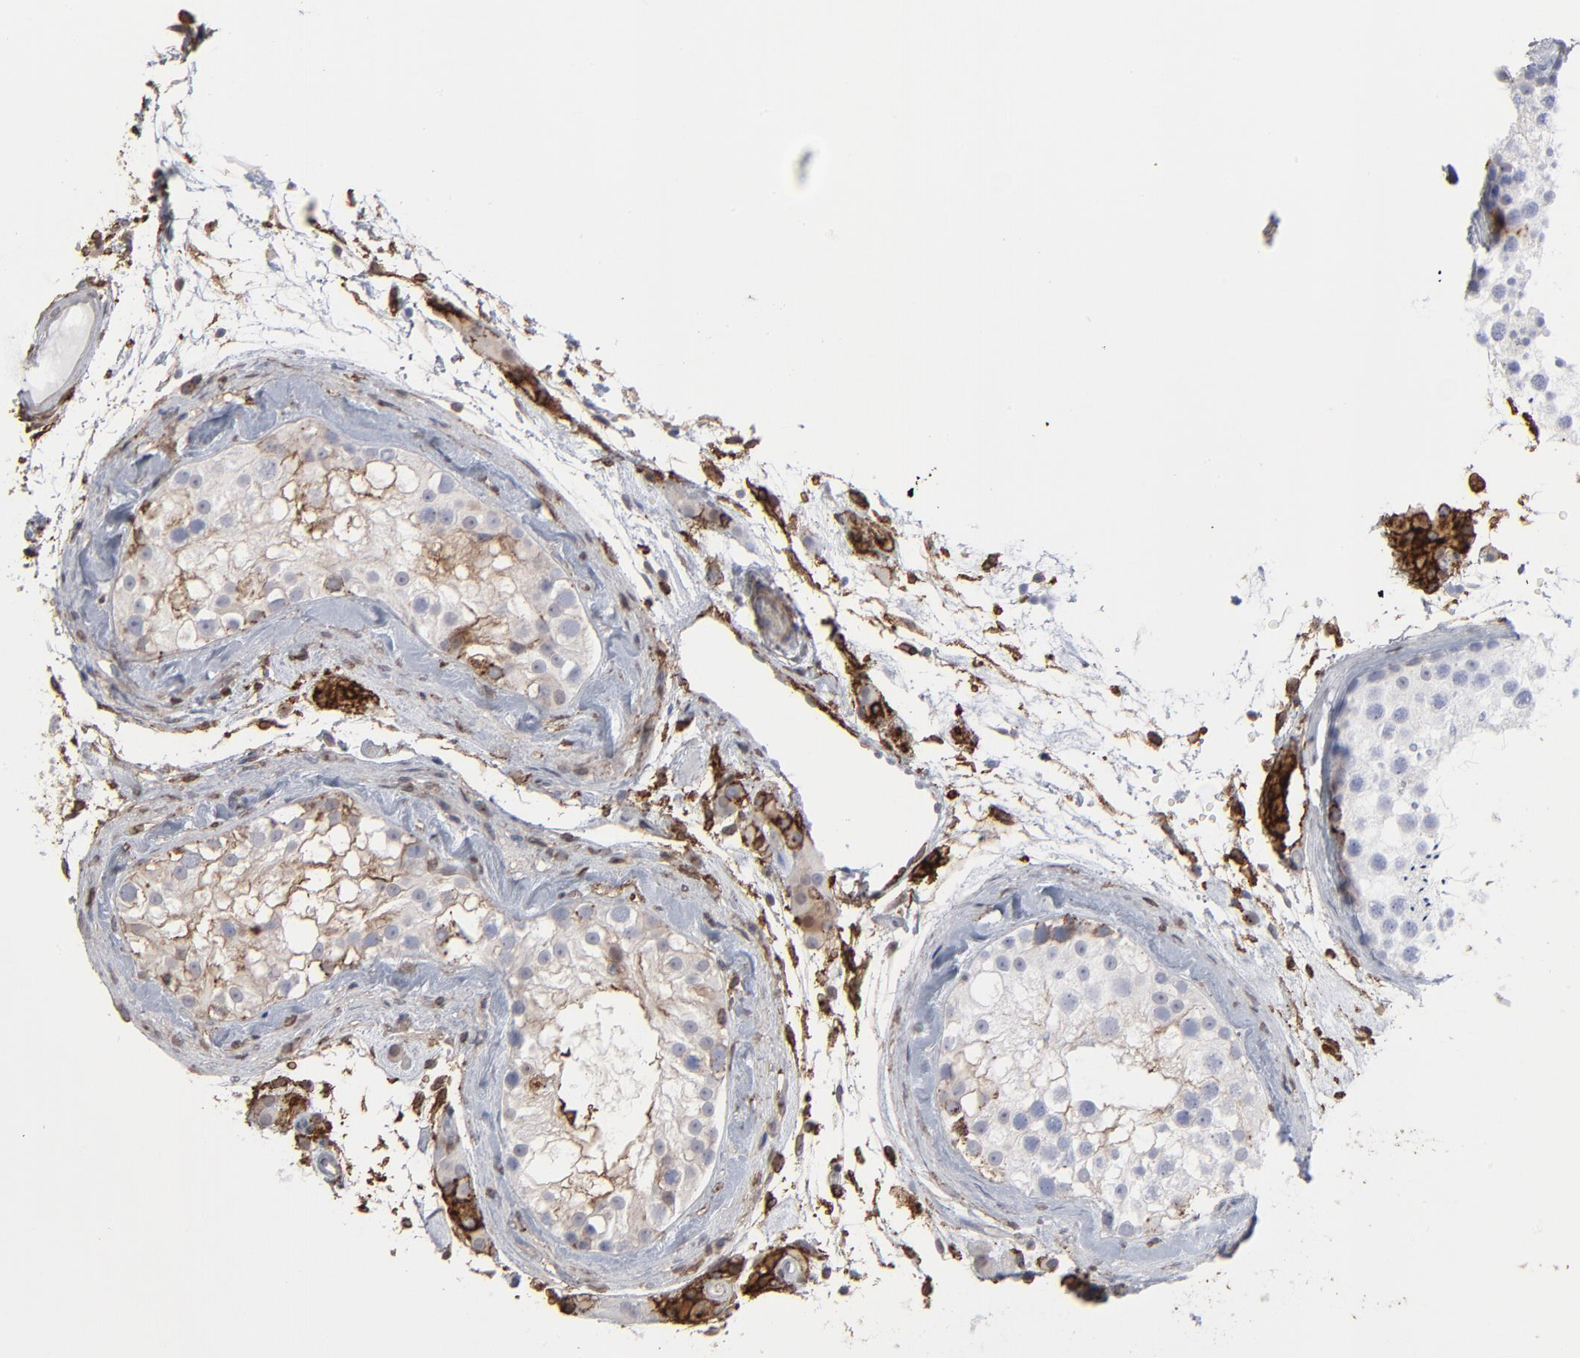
{"staining": {"intensity": "moderate", "quantity": ">75%", "location": "cytoplasmic/membranous"}, "tissue": "testis", "cell_type": "Cells in seminiferous ducts", "image_type": "normal", "snomed": [{"axis": "morphology", "description": "Normal tissue, NOS"}, {"axis": "topography", "description": "Testis"}], "caption": "This micrograph reveals benign testis stained with immunohistochemistry (IHC) to label a protein in brown. The cytoplasmic/membranous of cells in seminiferous ducts show moderate positivity for the protein. Nuclei are counter-stained blue.", "gene": "ANXA5", "patient": {"sex": "male", "age": 46}}